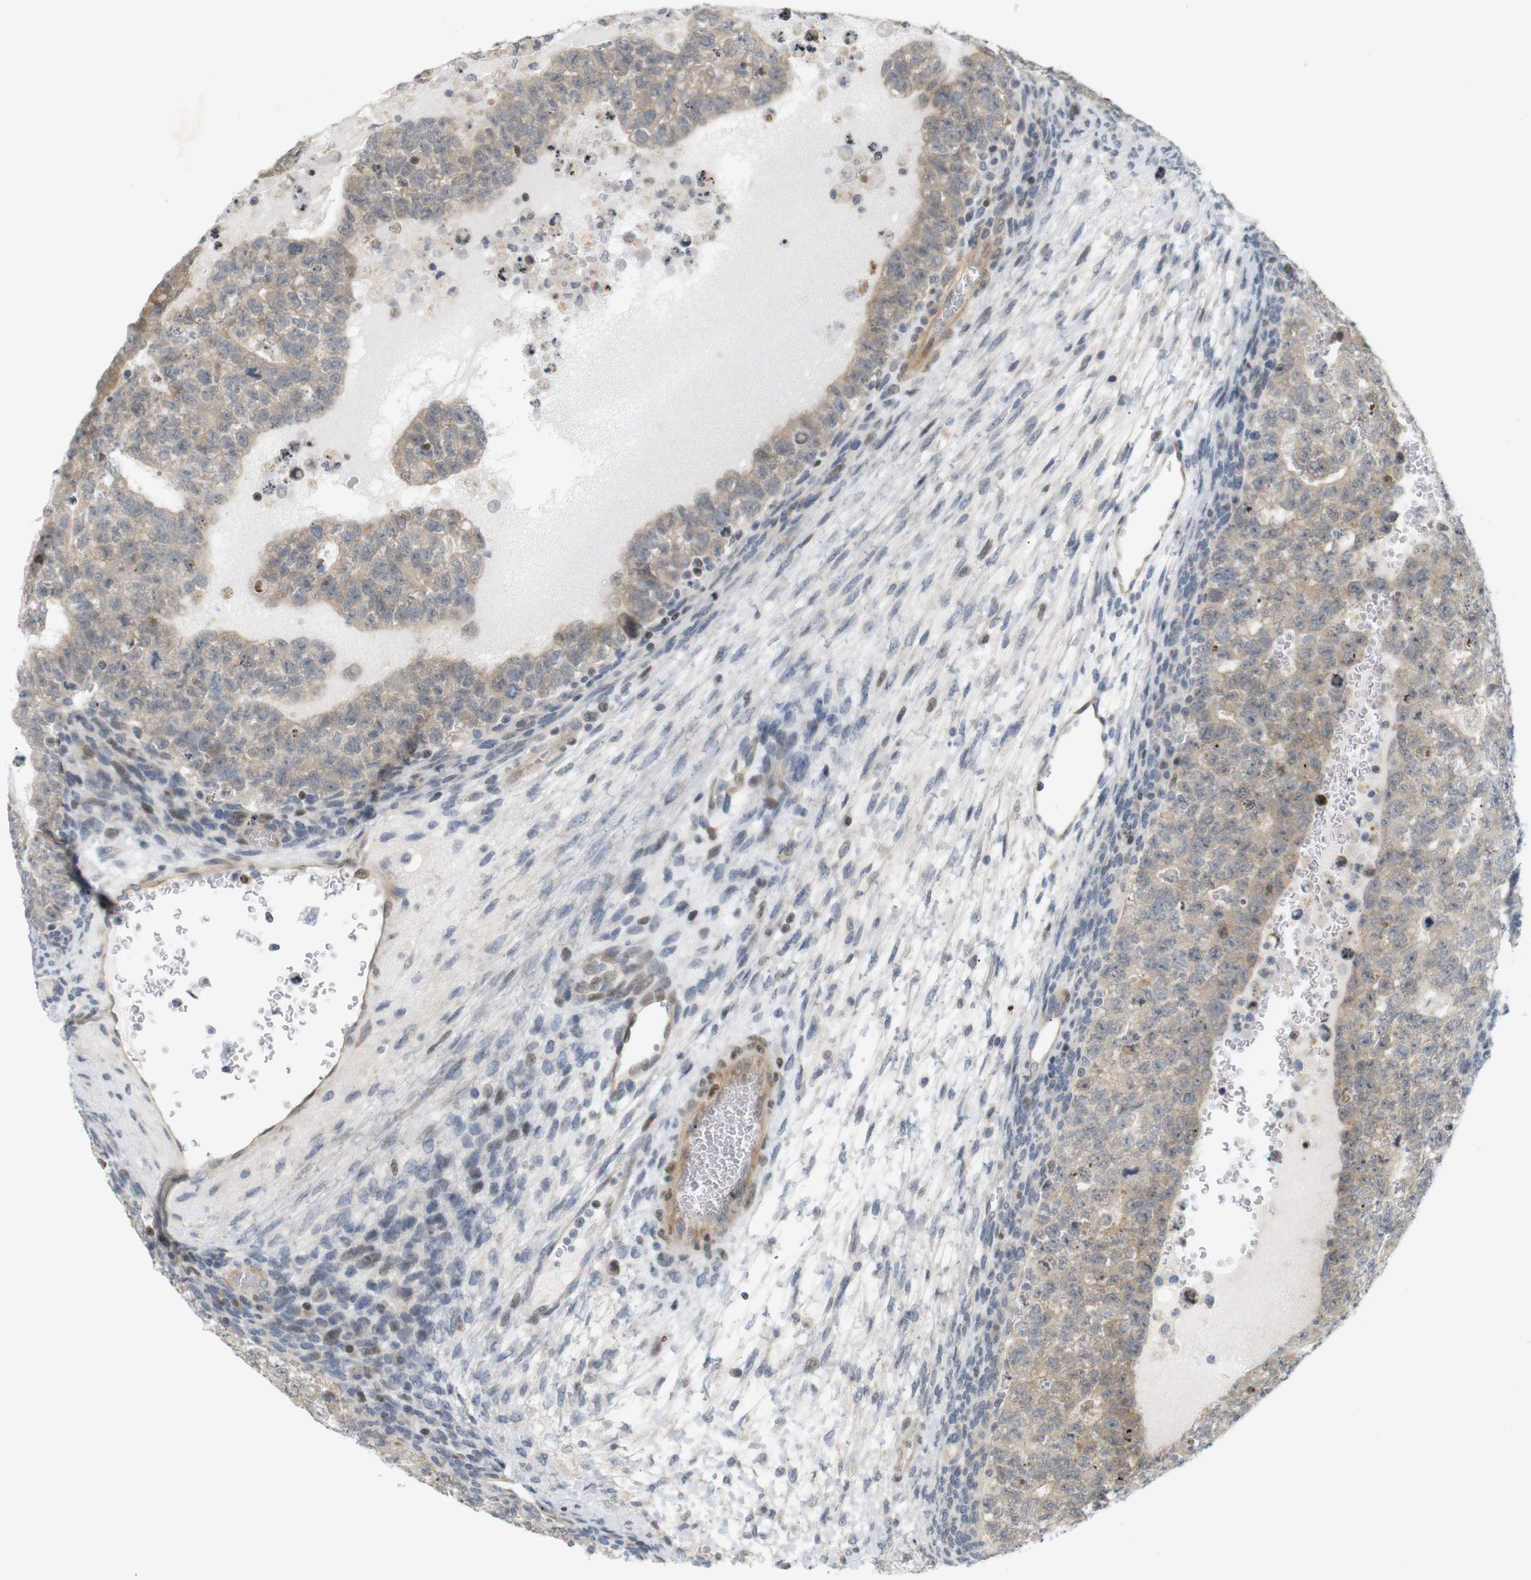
{"staining": {"intensity": "weak", "quantity": ">75%", "location": "cytoplasmic/membranous"}, "tissue": "testis cancer", "cell_type": "Tumor cells", "image_type": "cancer", "snomed": [{"axis": "morphology", "description": "Seminoma, NOS"}, {"axis": "morphology", "description": "Carcinoma, Embryonal, NOS"}, {"axis": "topography", "description": "Testis"}], "caption": "Testis cancer stained with immunohistochemistry reveals weak cytoplasmic/membranous positivity in approximately >75% of tumor cells. The staining was performed using DAB to visualize the protein expression in brown, while the nuclei were stained in blue with hematoxylin (Magnification: 20x).", "gene": "PPP1R14A", "patient": {"sex": "male", "age": 38}}